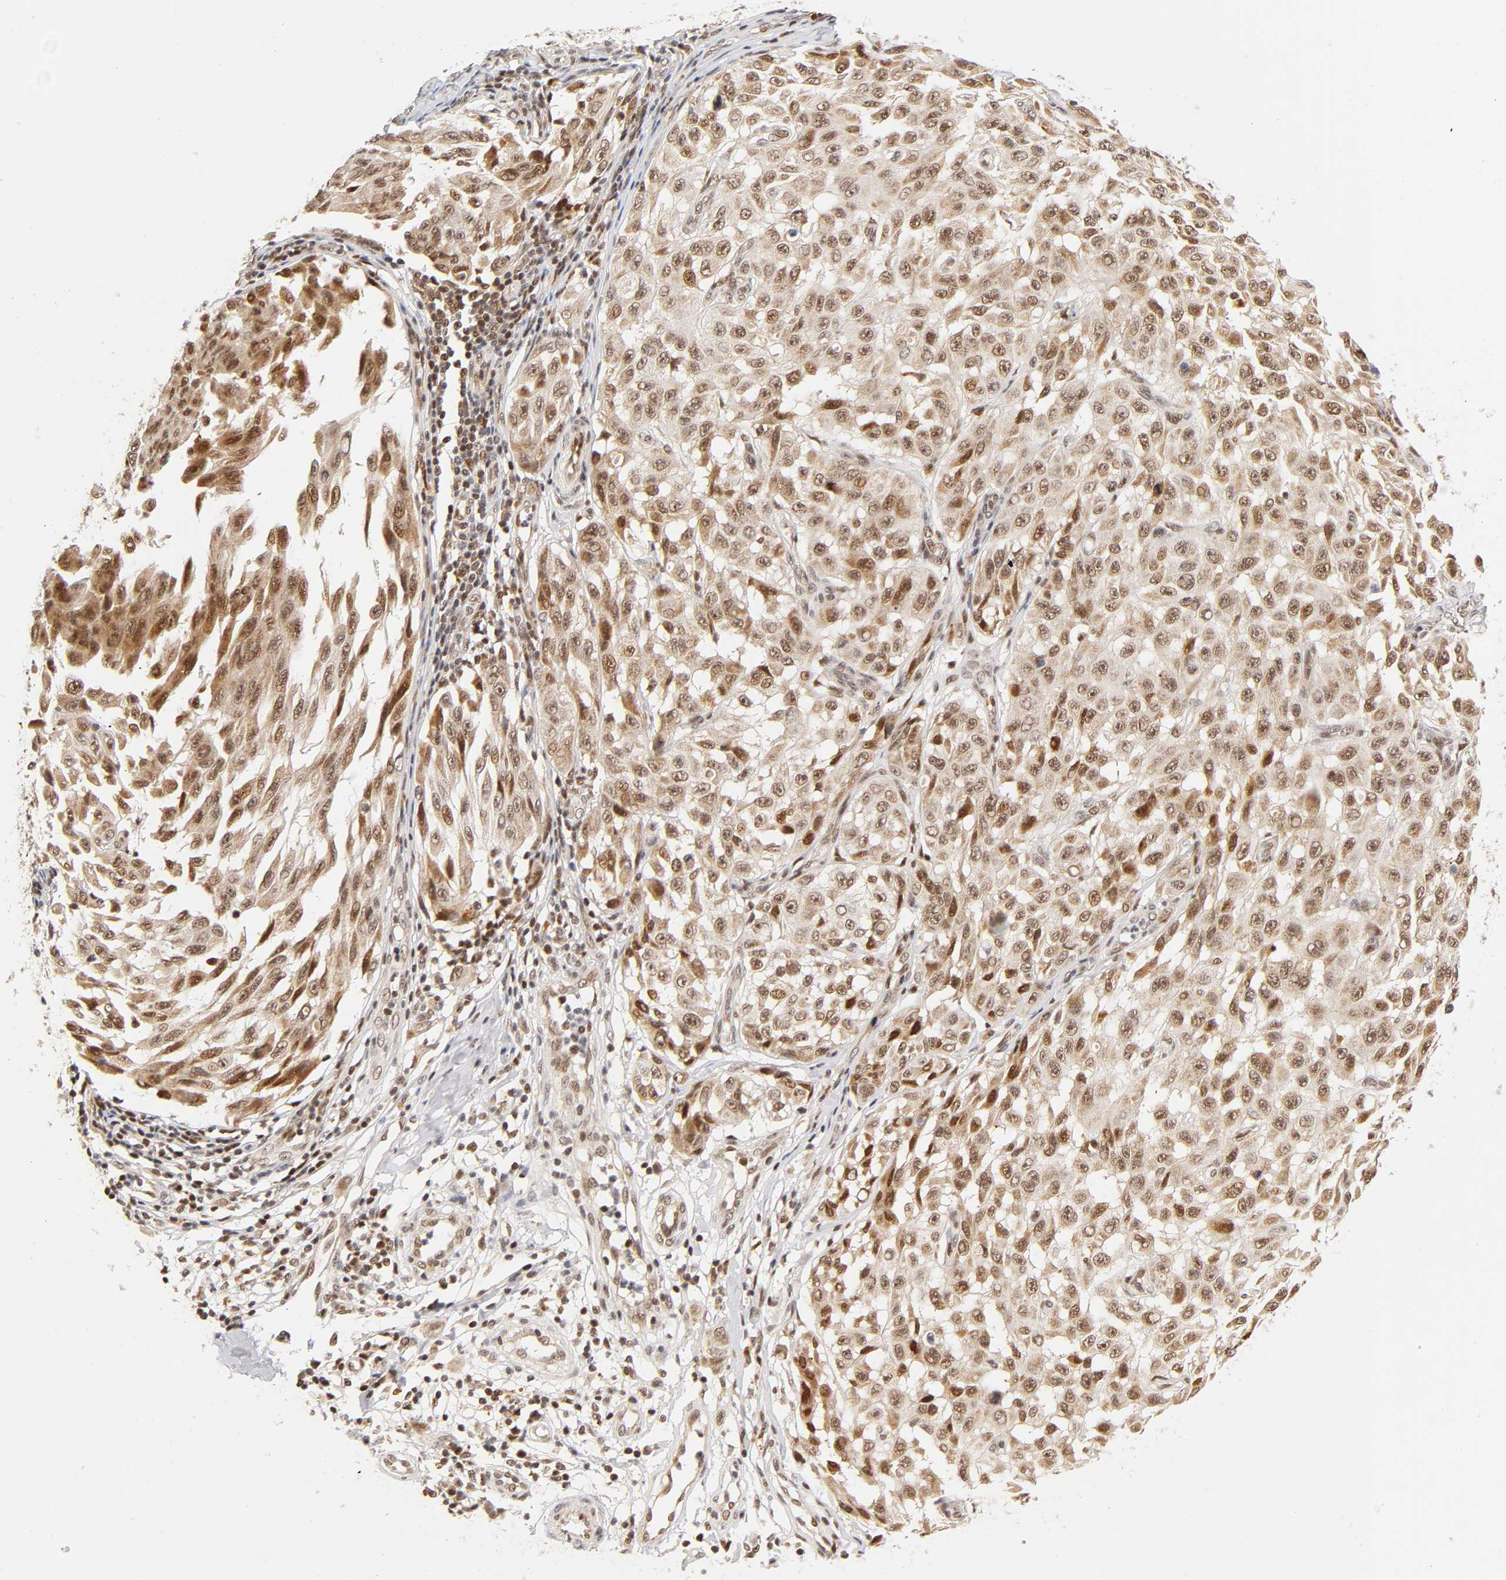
{"staining": {"intensity": "strong", "quantity": ">75%", "location": "cytoplasmic/membranous,nuclear"}, "tissue": "melanoma", "cell_type": "Tumor cells", "image_type": "cancer", "snomed": [{"axis": "morphology", "description": "Malignant melanoma, NOS"}, {"axis": "topography", "description": "Skin"}], "caption": "Protein positivity by immunohistochemistry exhibits strong cytoplasmic/membranous and nuclear staining in about >75% of tumor cells in malignant melanoma. (Brightfield microscopy of DAB IHC at high magnification).", "gene": "TAF10", "patient": {"sex": "male", "age": 30}}